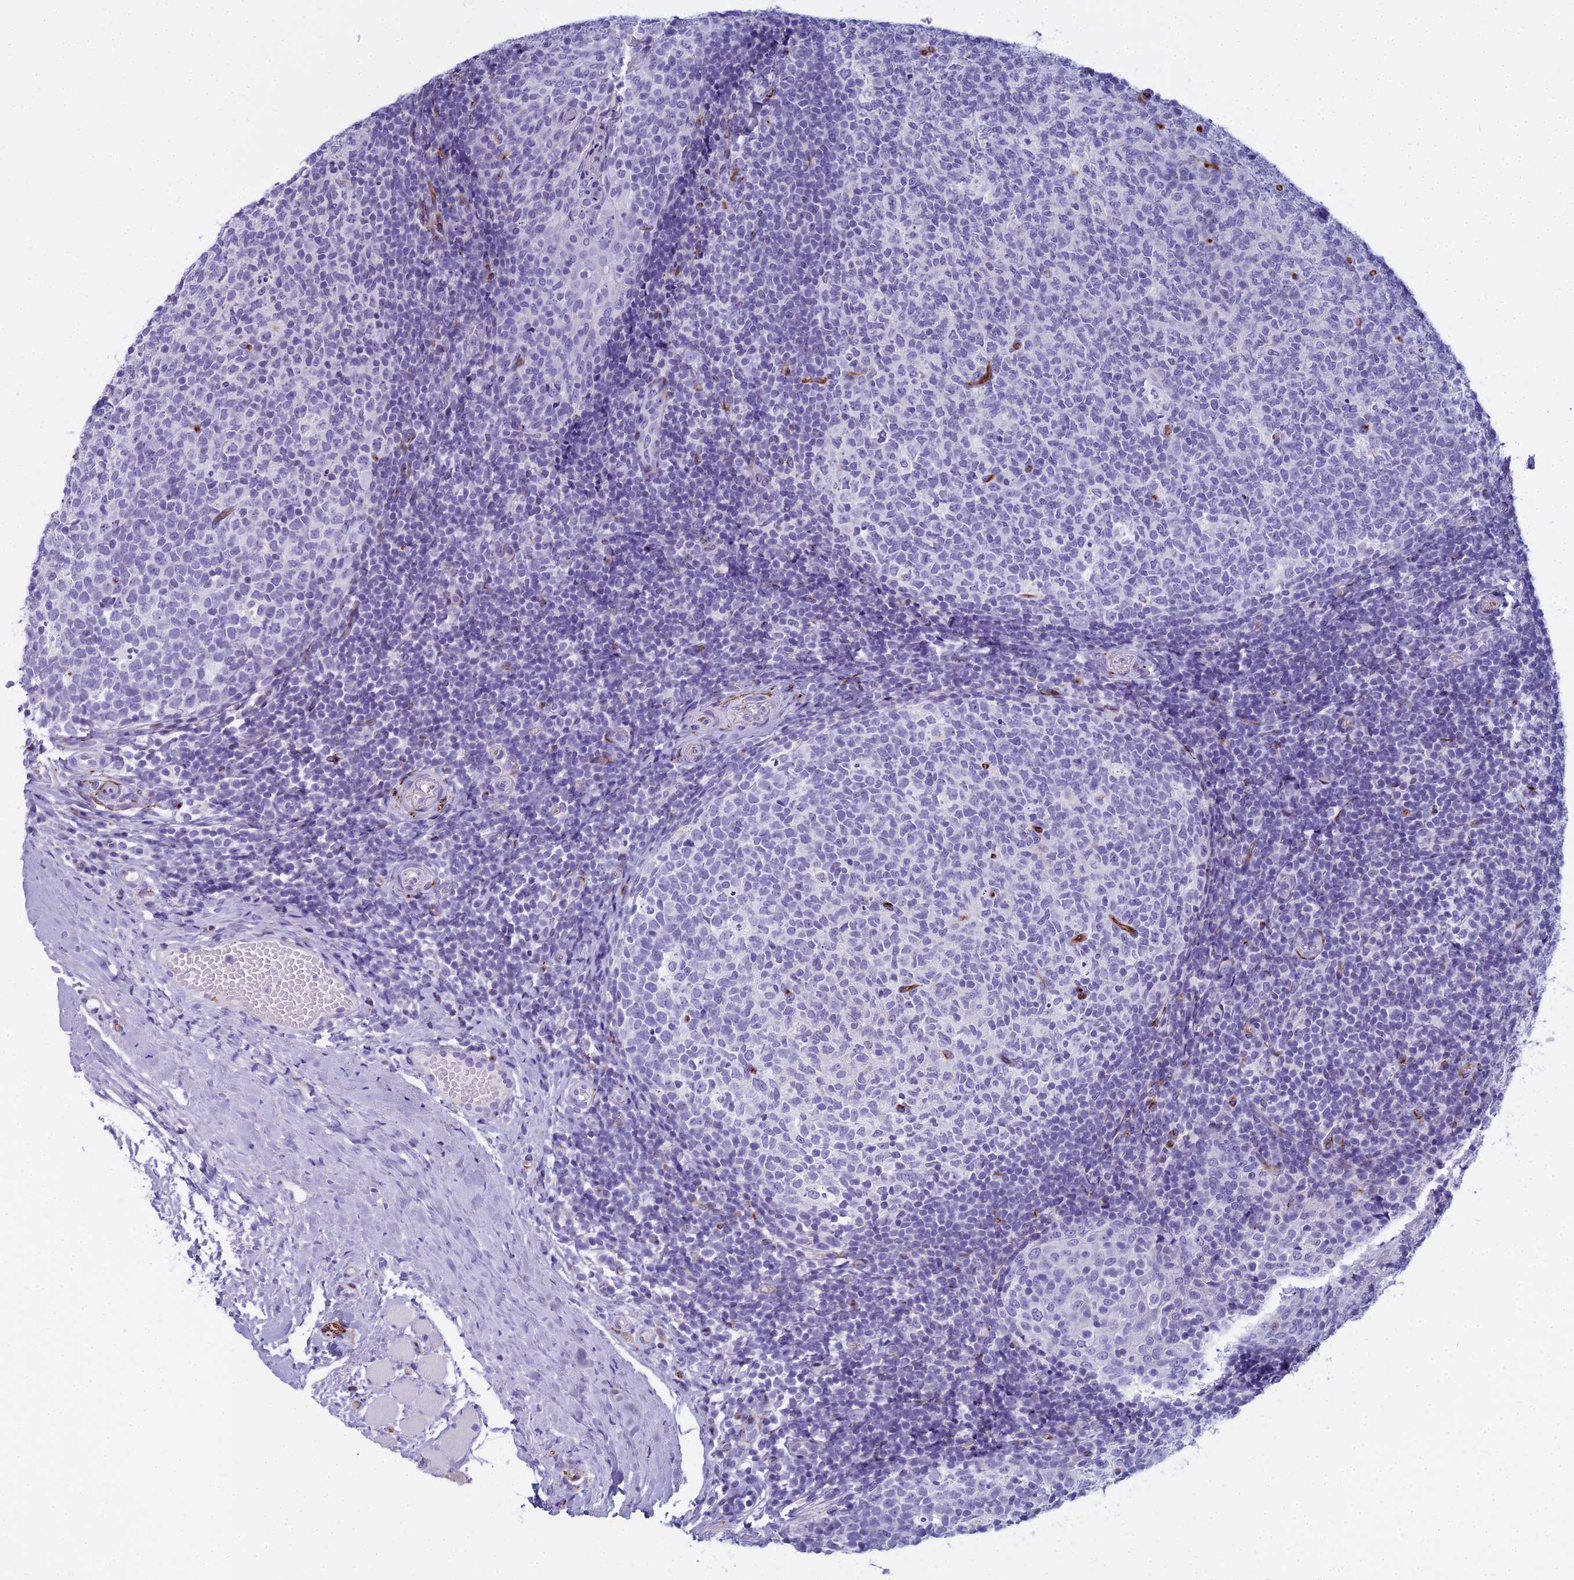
{"staining": {"intensity": "negative", "quantity": "none", "location": "none"}, "tissue": "tonsil", "cell_type": "Germinal center cells", "image_type": "normal", "snomed": [{"axis": "morphology", "description": "Normal tissue, NOS"}, {"axis": "topography", "description": "Tonsil"}], "caption": "Immunohistochemical staining of benign tonsil demonstrates no significant positivity in germinal center cells. (Stains: DAB (3,3'-diaminobenzidine) immunohistochemistry (IHC) with hematoxylin counter stain, Microscopy: brightfield microscopy at high magnification).", "gene": "ENSG00000265118", "patient": {"sex": "female", "age": 19}}